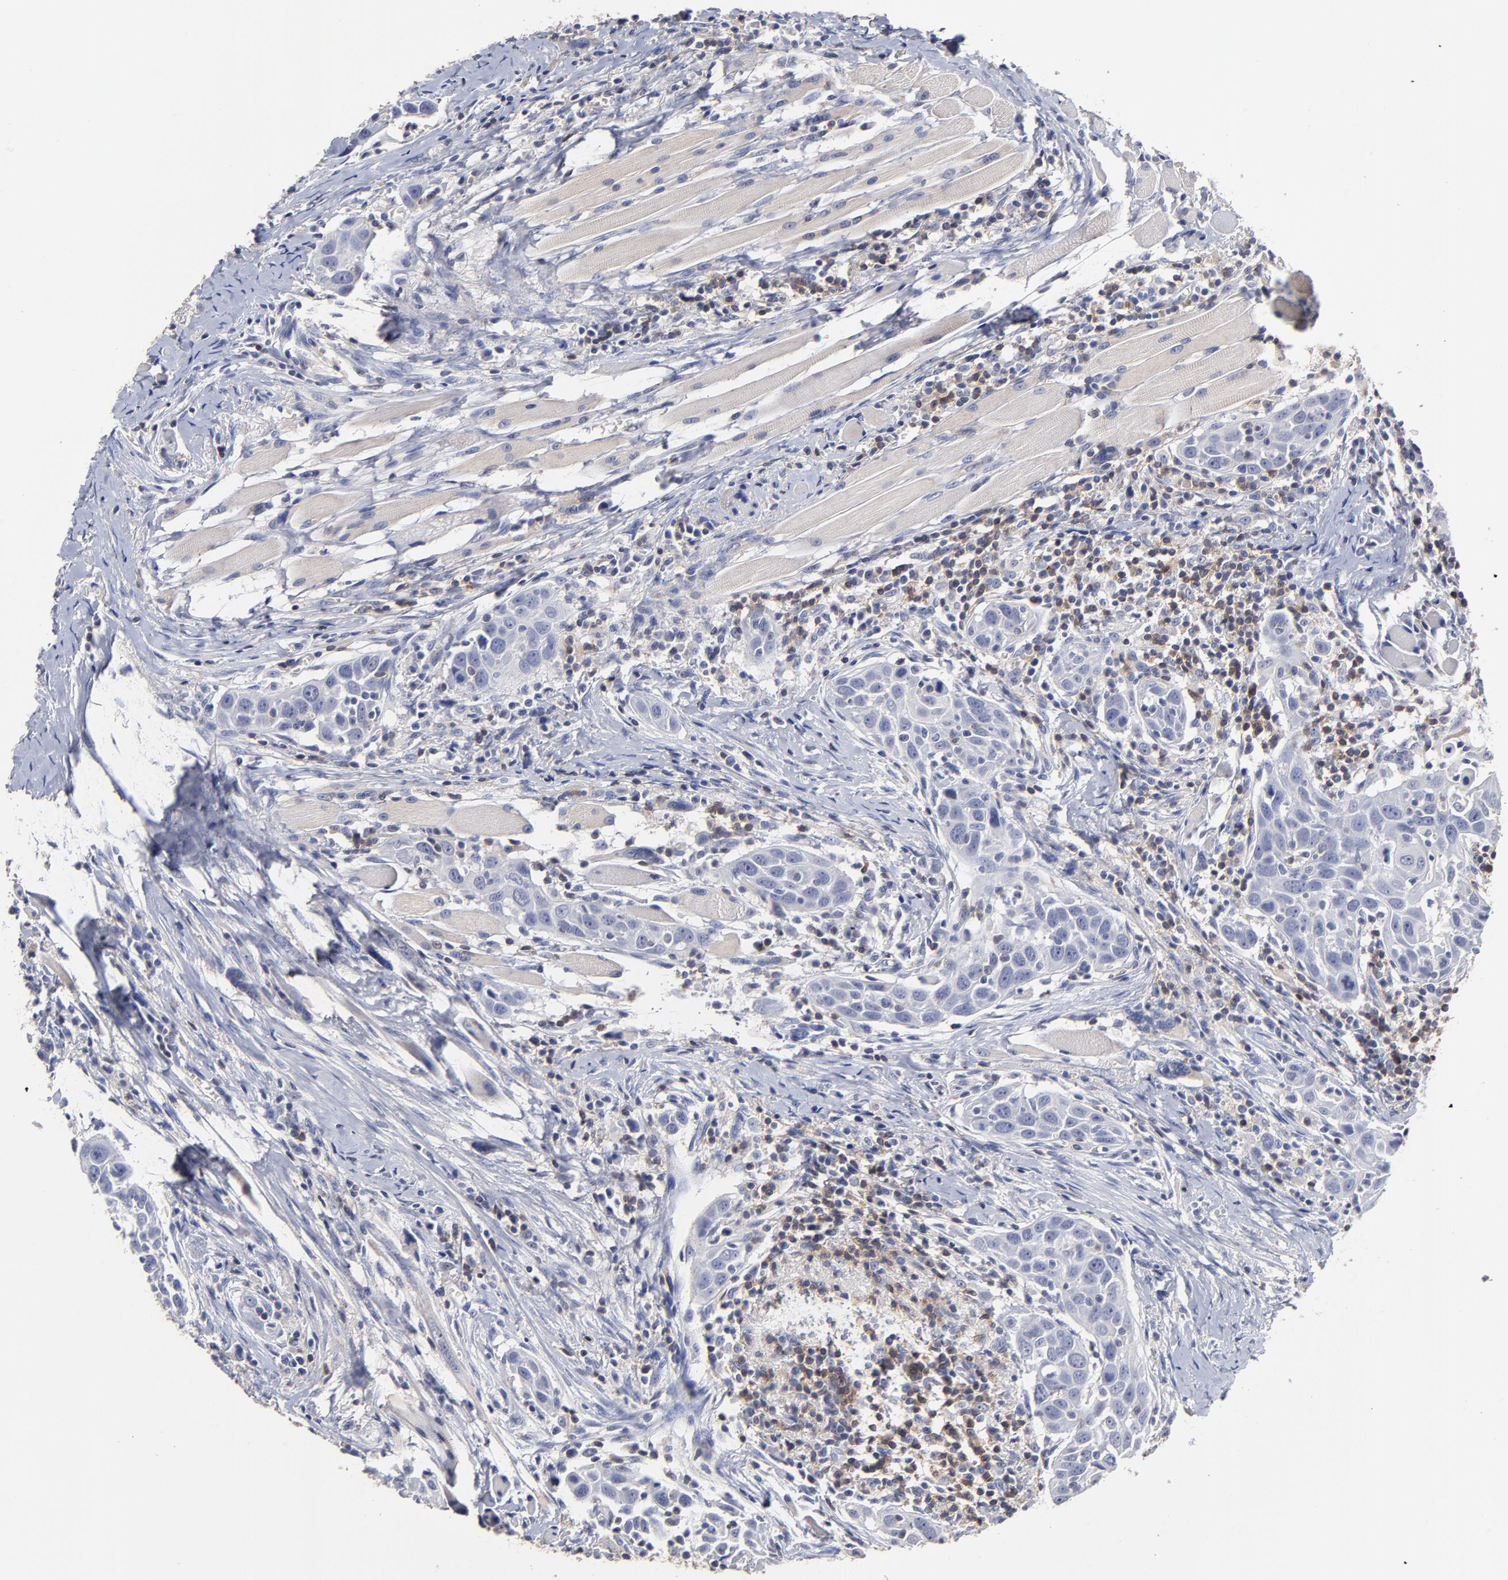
{"staining": {"intensity": "negative", "quantity": "none", "location": "none"}, "tissue": "head and neck cancer", "cell_type": "Tumor cells", "image_type": "cancer", "snomed": [{"axis": "morphology", "description": "Squamous cell carcinoma, NOS"}, {"axis": "topography", "description": "Oral tissue"}, {"axis": "topography", "description": "Head-Neck"}], "caption": "High magnification brightfield microscopy of squamous cell carcinoma (head and neck) stained with DAB (brown) and counterstained with hematoxylin (blue): tumor cells show no significant positivity.", "gene": "TRAT1", "patient": {"sex": "female", "age": 50}}